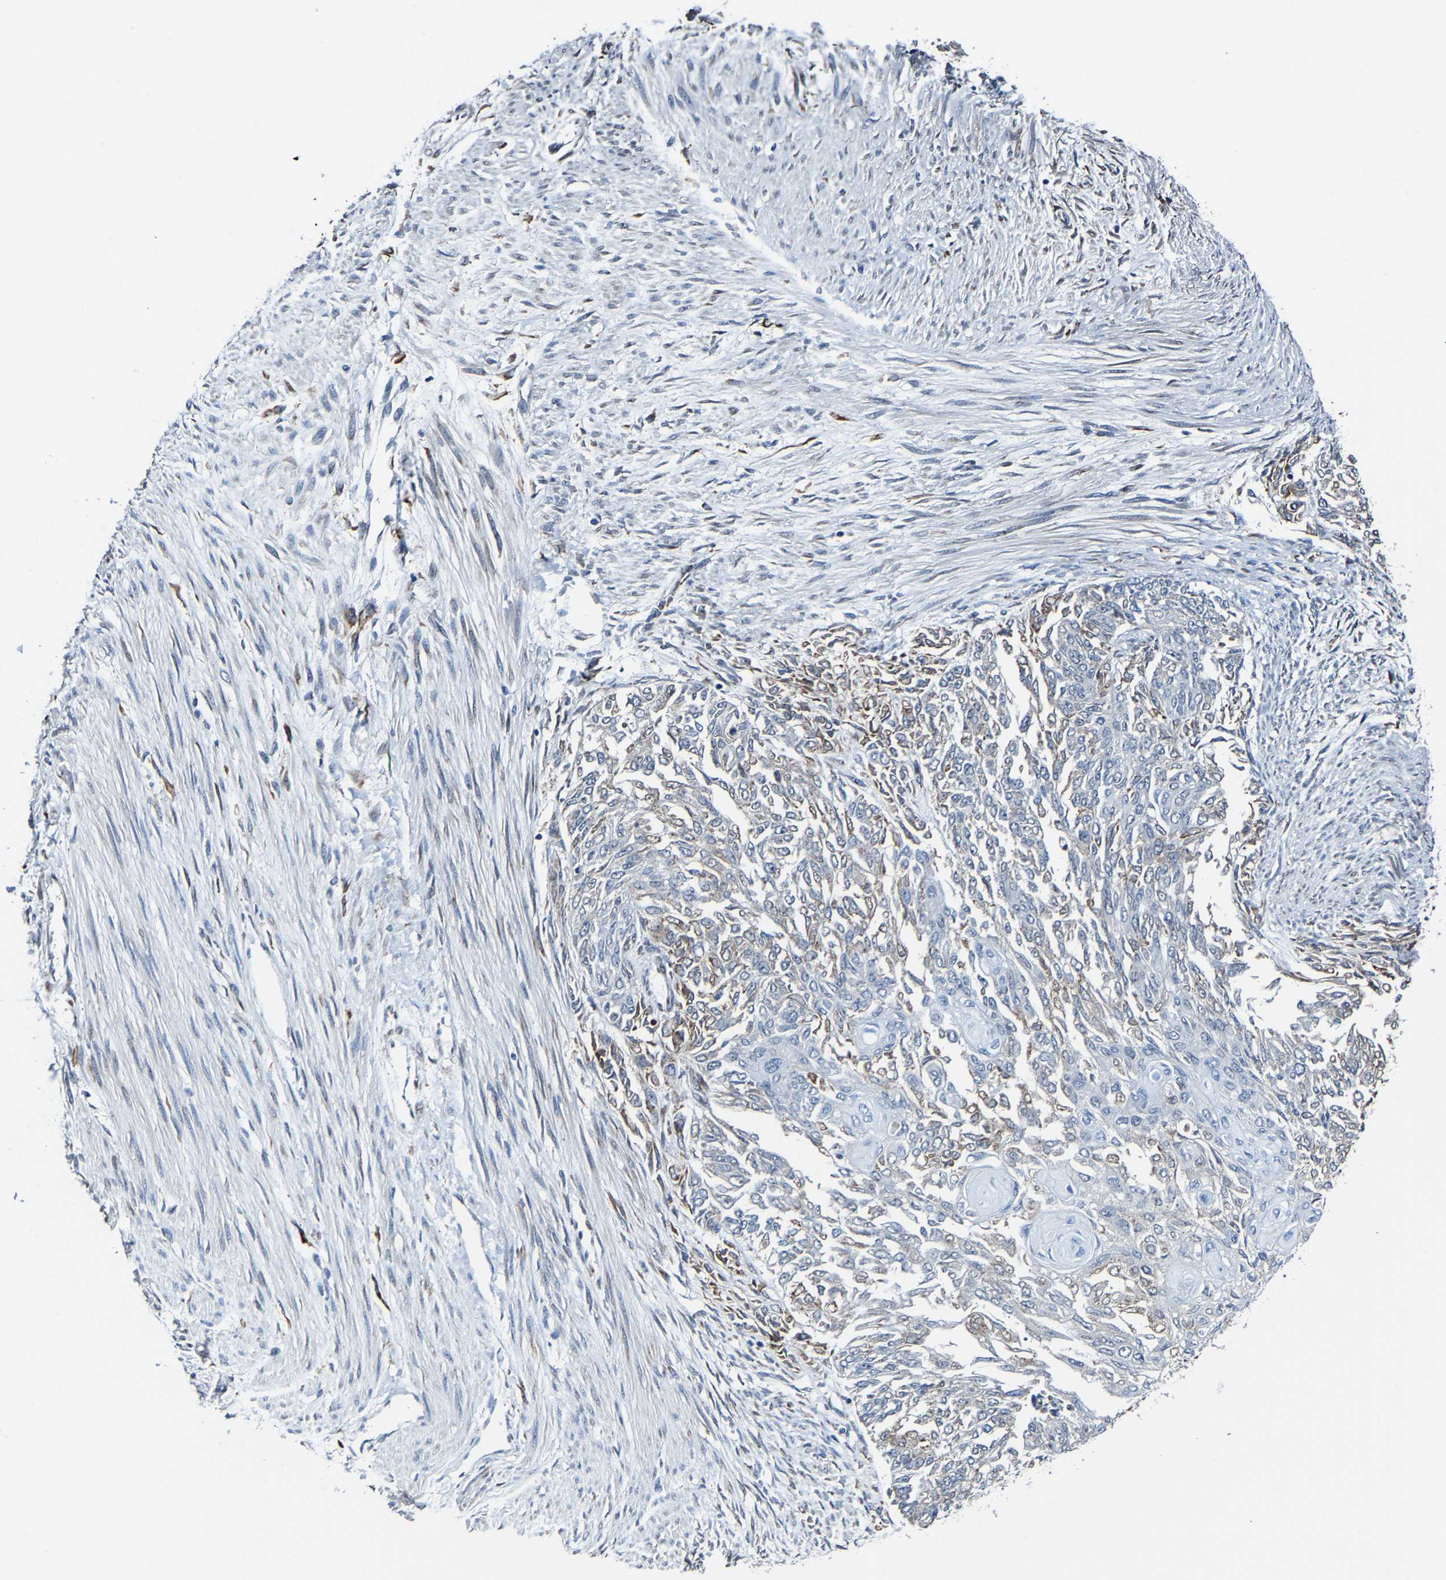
{"staining": {"intensity": "weak", "quantity": "<25%", "location": "nuclear"}, "tissue": "endometrial cancer", "cell_type": "Tumor cells", "image_type": "cancer", "snomed": [{"axis": "morphology", "description": "Adenocarcinoma, NOS"}, {"axis": "topography", "description": "Endometrium"}], "caption": "Immunohistochemistry (IHC) of endometrial cancer demonstrates no staining in tumor cells. (Immunohistochemistry (IHC), brightfield microscopy, high magnification).", "gene": "METTL1", "patient": {"sex": "female", "age": 32}}